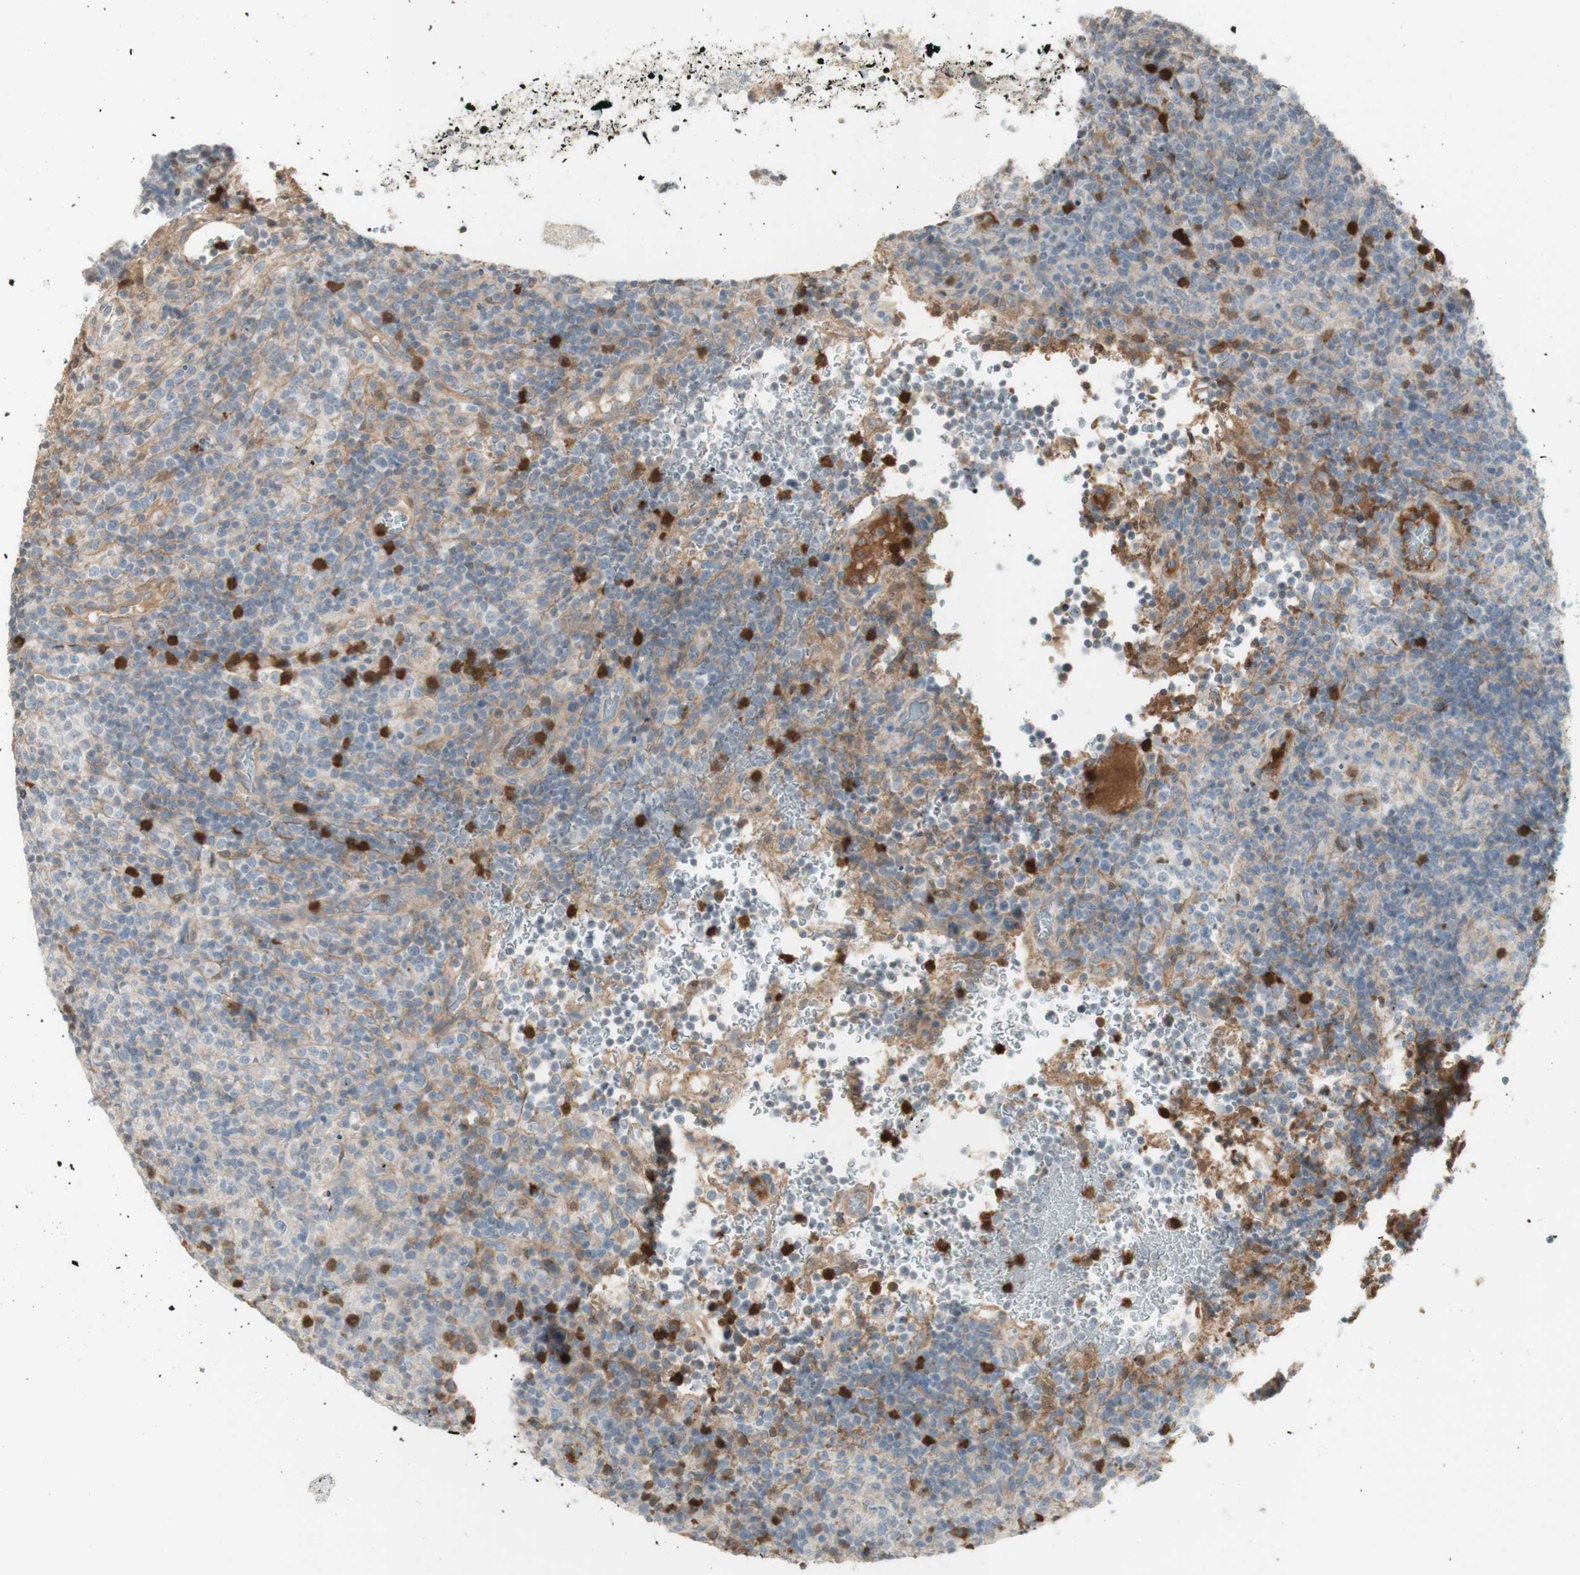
{"staining": {"intensity": "weak", "quantity": "<25%", "location": "cytoplasmic/membranous"}, "tissue": "lymphoma", "cell_type": "Tumor cells", "image_type": "cancer", "snomed": [{"axis": "morphology", "description": "Malignant lymphoma, non-Hodgkin's type, High grade"}, {"axis": "topography", "description": "Lymph node"}], "caption": "Lymphoma was stained to show a protein in brown. There is no significant positivity in tumor cells.", "gene": "NID1", "patient": {"sex": "female", "age": 76}}